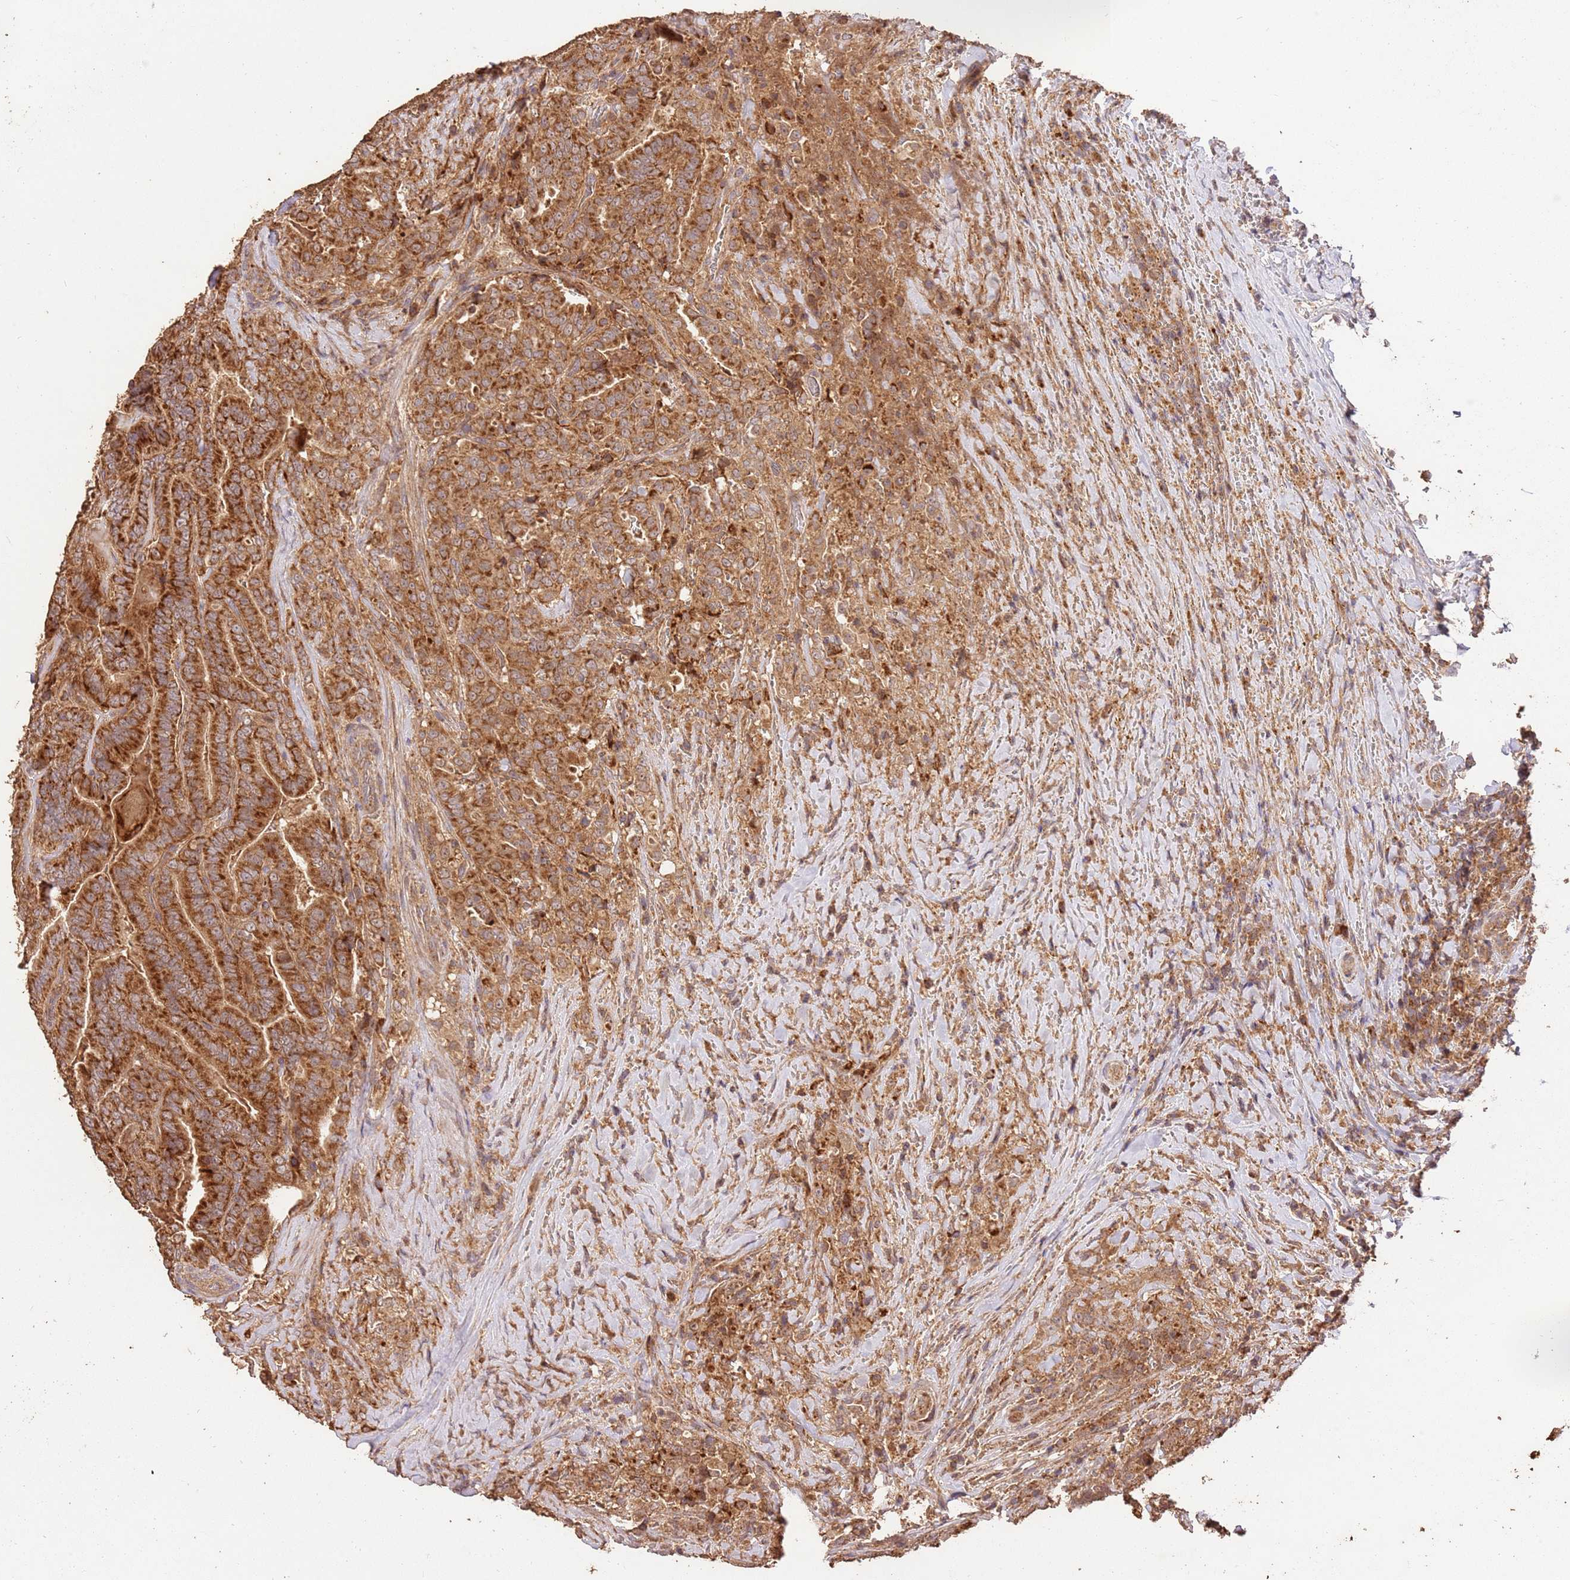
{"staining": {"intensity": "strong", "quantity": ">75%", "location": "cytoplasmic/membranous"}, "tissue": "thyroid cancer", "cell_type": "Tumor cells", "image_type": "cancer", "snomed": [{"axis": "morphology", "description": "Papillary adenocarcinoma, NOS"}, {"axis": "topography", "description": "Thyroid gland"}], "caption": "The histopathology image demonstrates staining of thyroid cancer, revealing strong cytoplasmic/membranous protein staining (brown color) within tumor cells. Nuclei are stained in blue.", "gene": "LRRC28", "patient": {"sex": "male", "age": 61}}